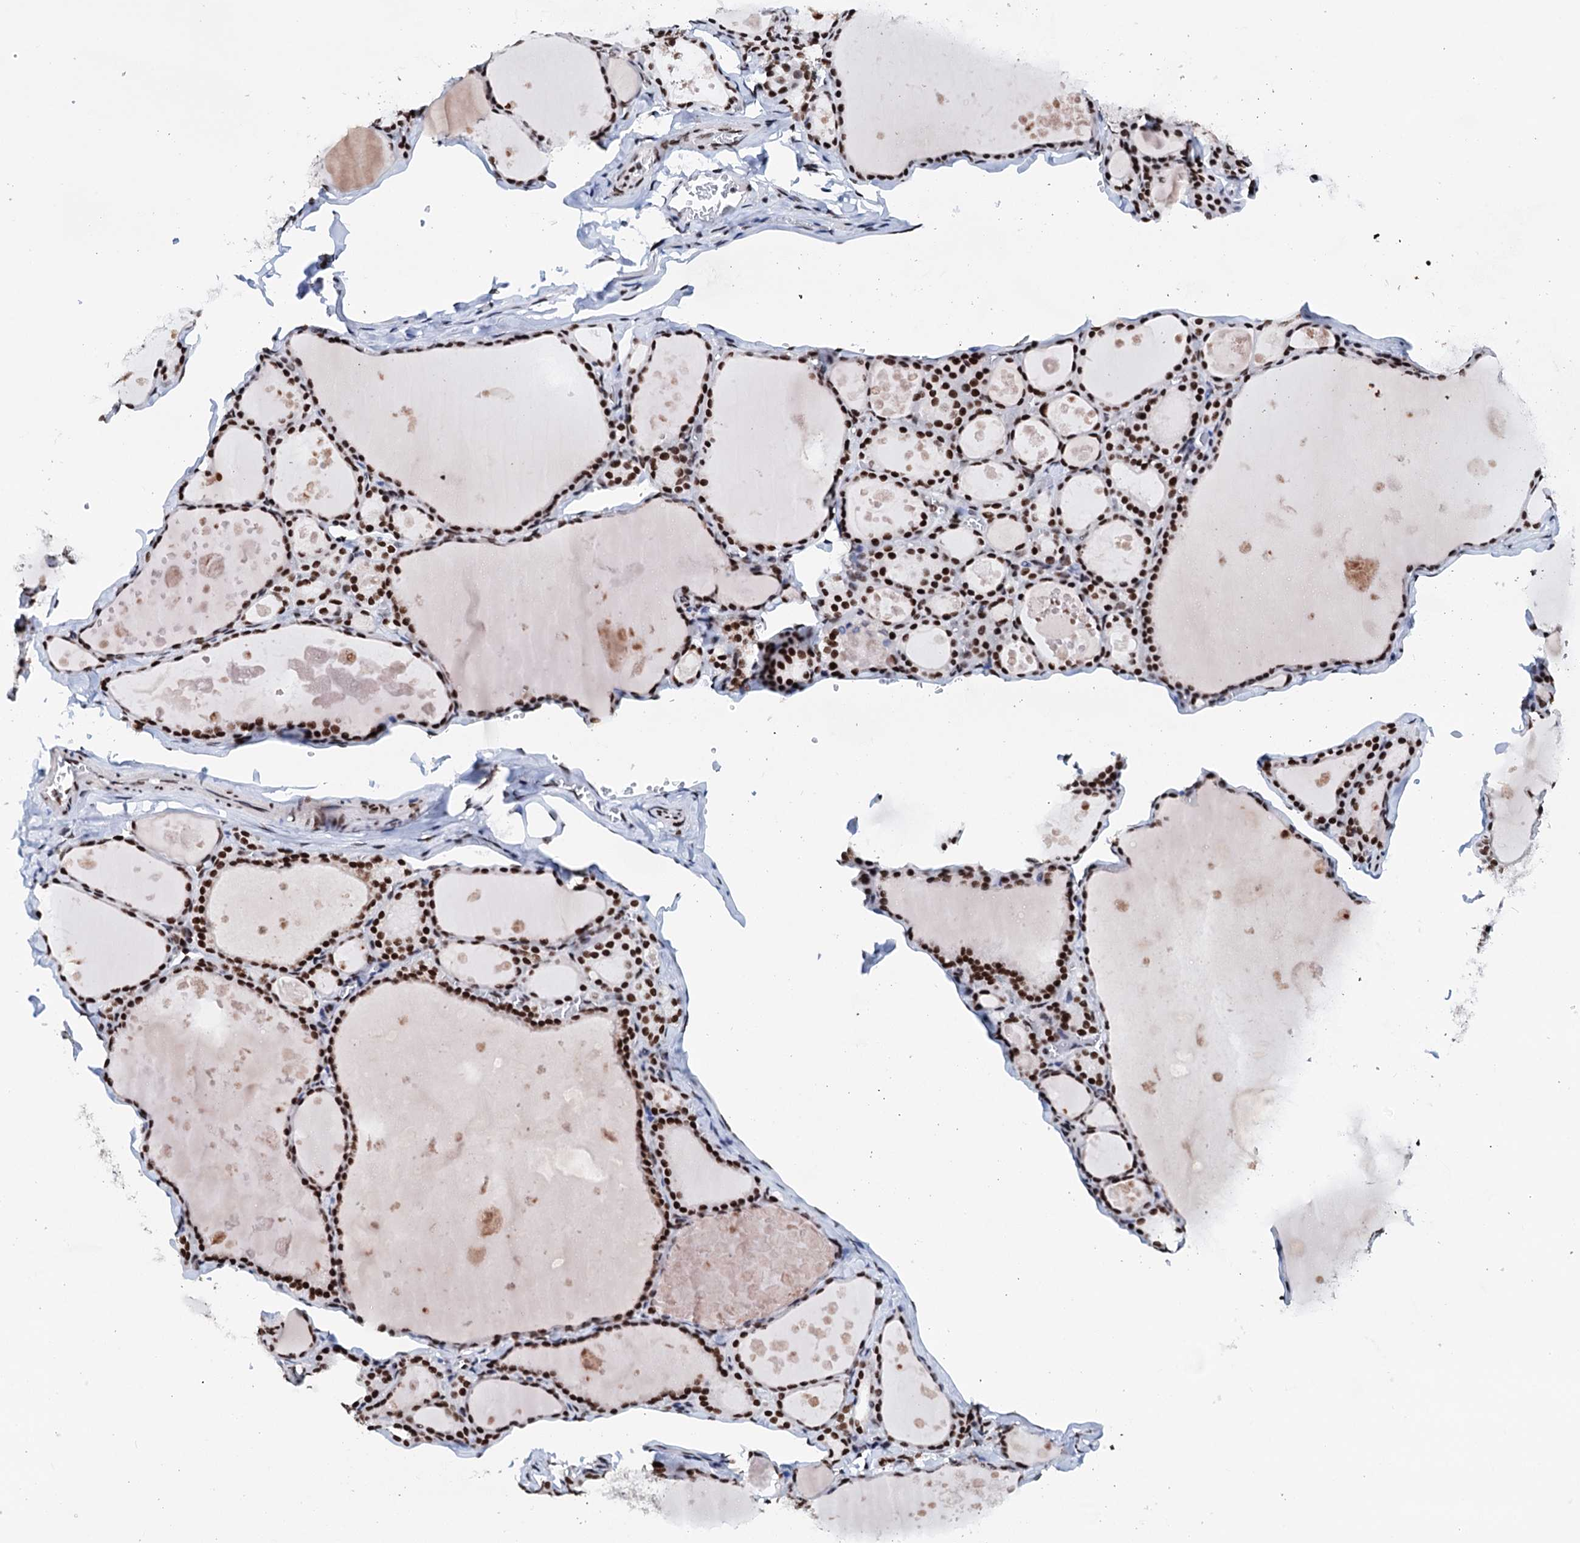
{"staining": {"intensity": "strong", "quantity": ">75%", "location": "nuclear"}, "tissue": "thyroid gland", "cell_type": "Glandular cells", "image_type": "normal", "snomed": [{"axis": "morphology", "description": "Normal tissue, NOS"}, {"axis": "topography", "description": "Thyroid gland"}], "caption": "This photomicrograph shows IHC staining of unremarkable human thyroid gland, with high strong nuclear staining in about >75% of glandular cells.", "gene": "SLTM", "patient": {"sex": "male", "age": 56}}